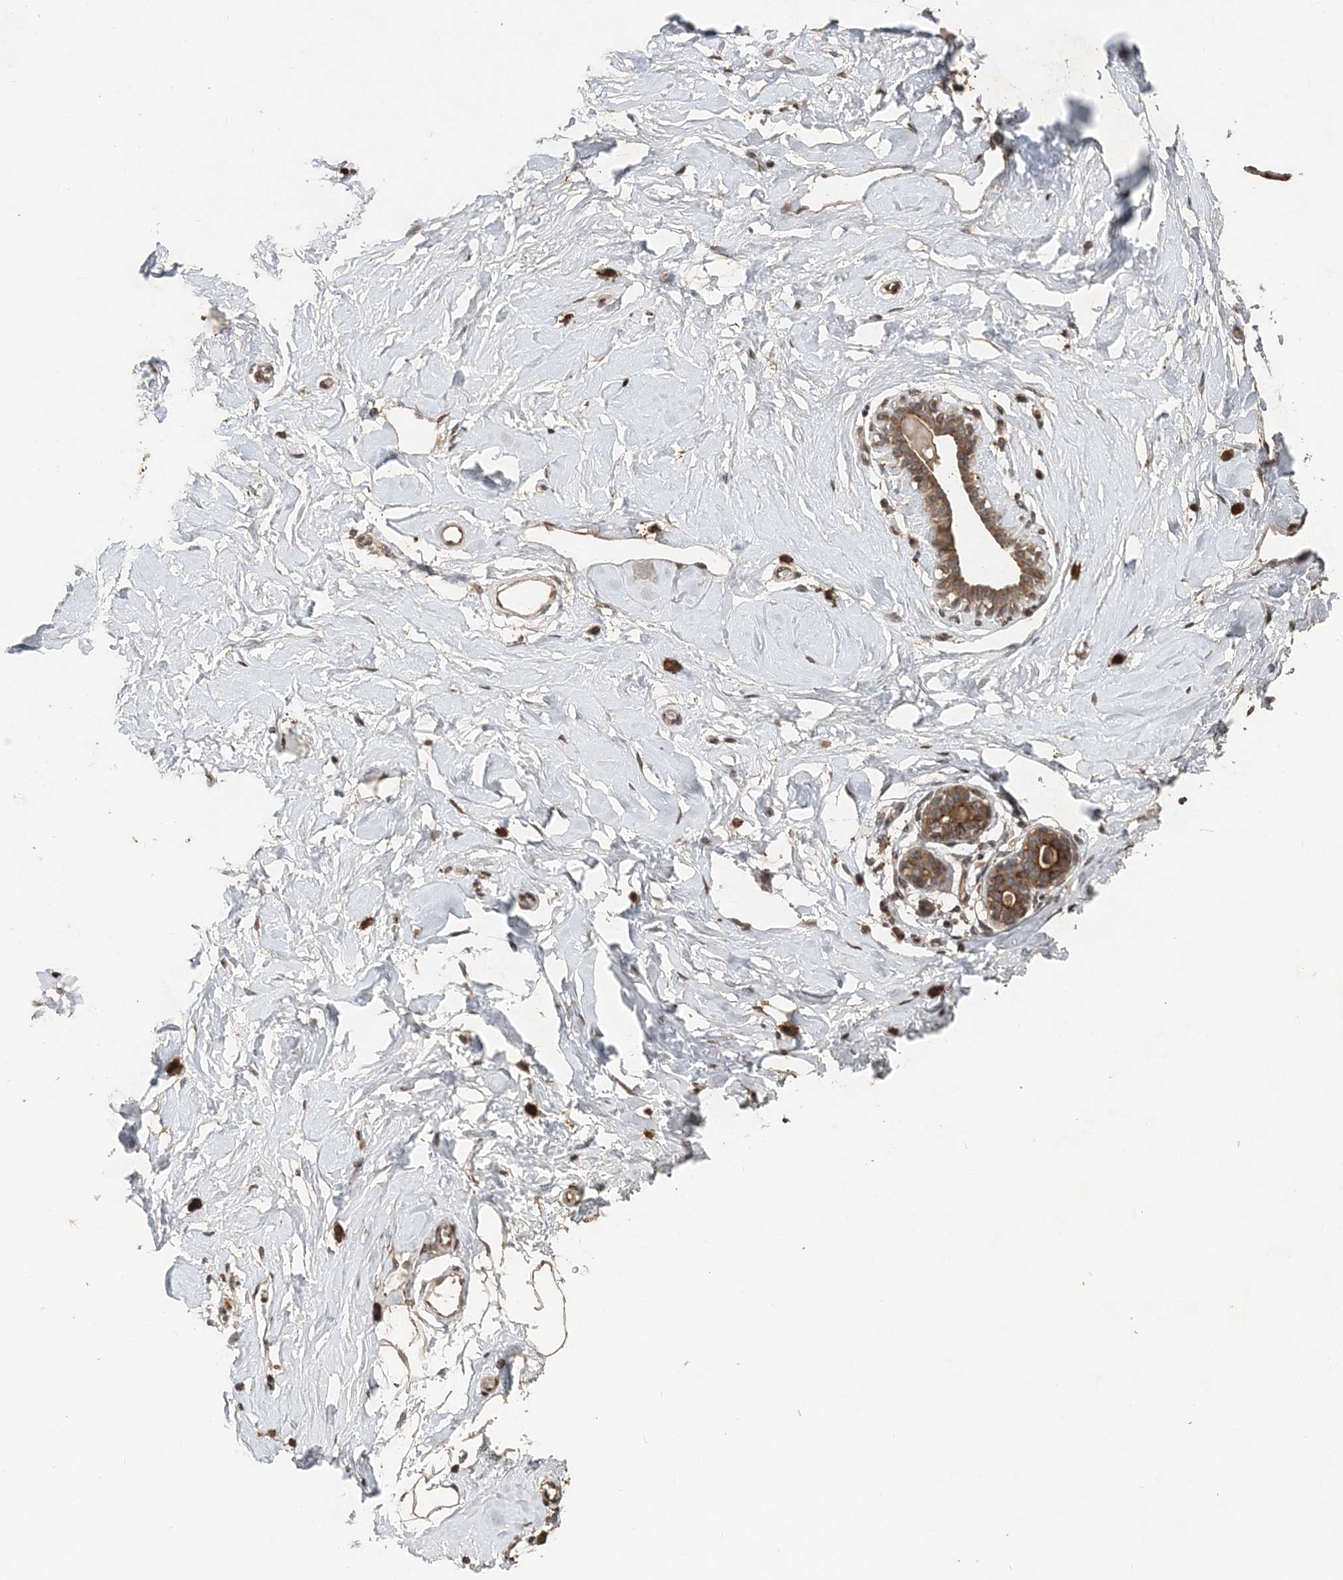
{"staining": {"intensity": "moderate", "quantity": ">75%", "location": "cytoplasmic/membranous"}, "tissue": "breast", "cell_type": "Adipocytes", "image_type": "normal", "snomed": [{"axis": "morphology", "description": "Normal tissue, NOS"}, {"axis": "morphology", "description": "Adenoma, NOS"}, {"axis": "topography", "description": "Breast"}], "caption": "Immunohistochemical staining of unremarkable human breast reveals >75% levels of moderate cytoplasmic/membranous protein expression in about >75% of adipocytes. The protein is stained brown, and the nuclei are stained in blue (DAB IHC with brightfield microscopy, high magnification).", "gene": "RAB14", "patient": {"sex": "female", "age": 23}}